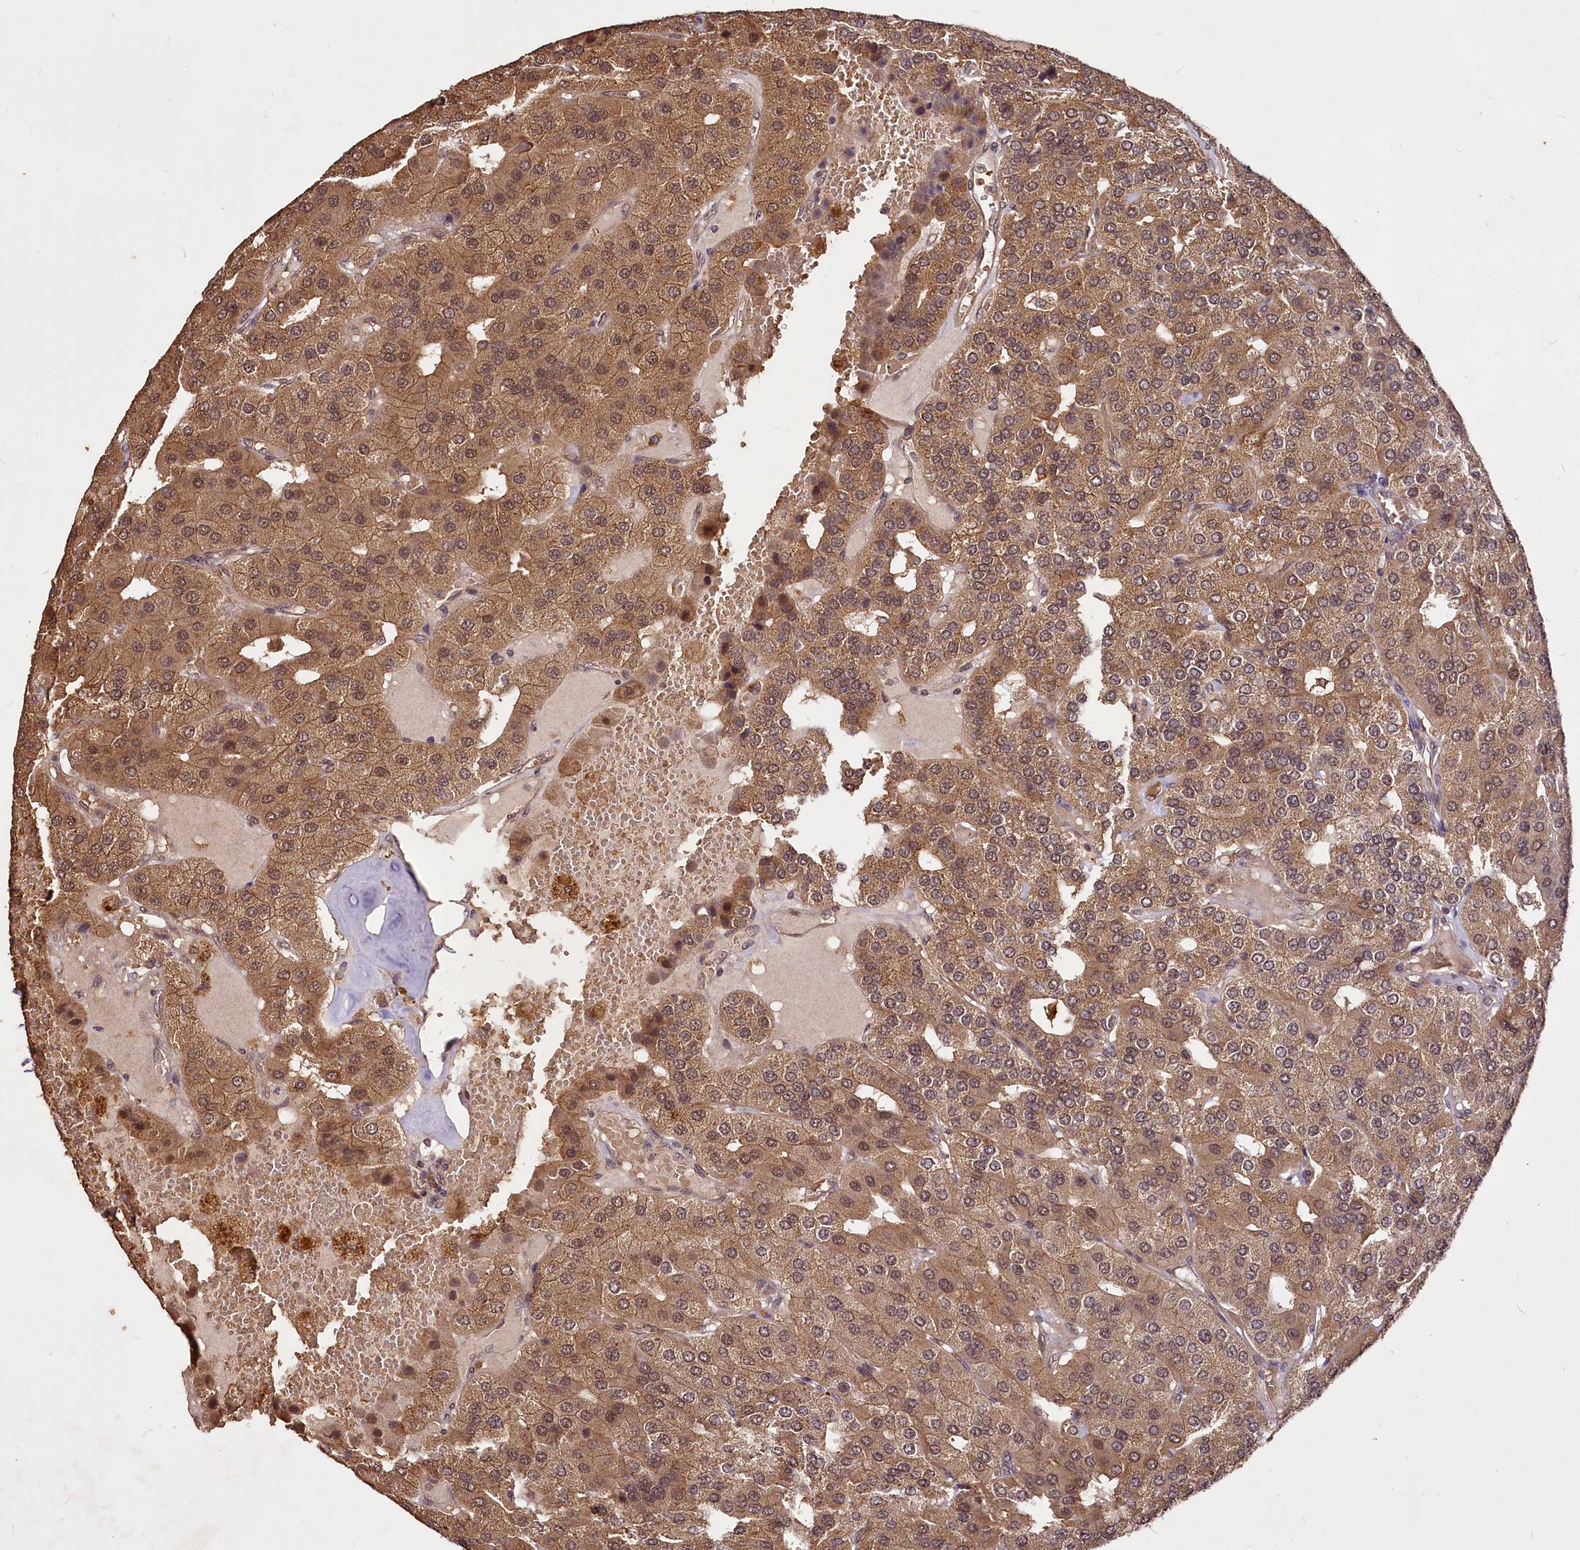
{"staining": {"intensity": "moderate", "quantity": ">75%", "location": "cytoplasmic/membranous"}, "tissue": "parathyroid gland", "cell_type": "Glandular cells", "image_type": "normal", "snomed": [{"axis": "morphology", "description": "Normal tissue, NOS"}, {"axis": "morphology", "description": "Adenoma, NOS"}, {"axis": "topography", "description": "Parathyroid gland"}], "caption": "A medium amount of moderate cytoplasmic/membranous positivity is seen in approximately >75% of glandular cells in unremarkable parathyroid gland.", "gene": "VPS51", "patient": {"sex": "female", "age": 86}}